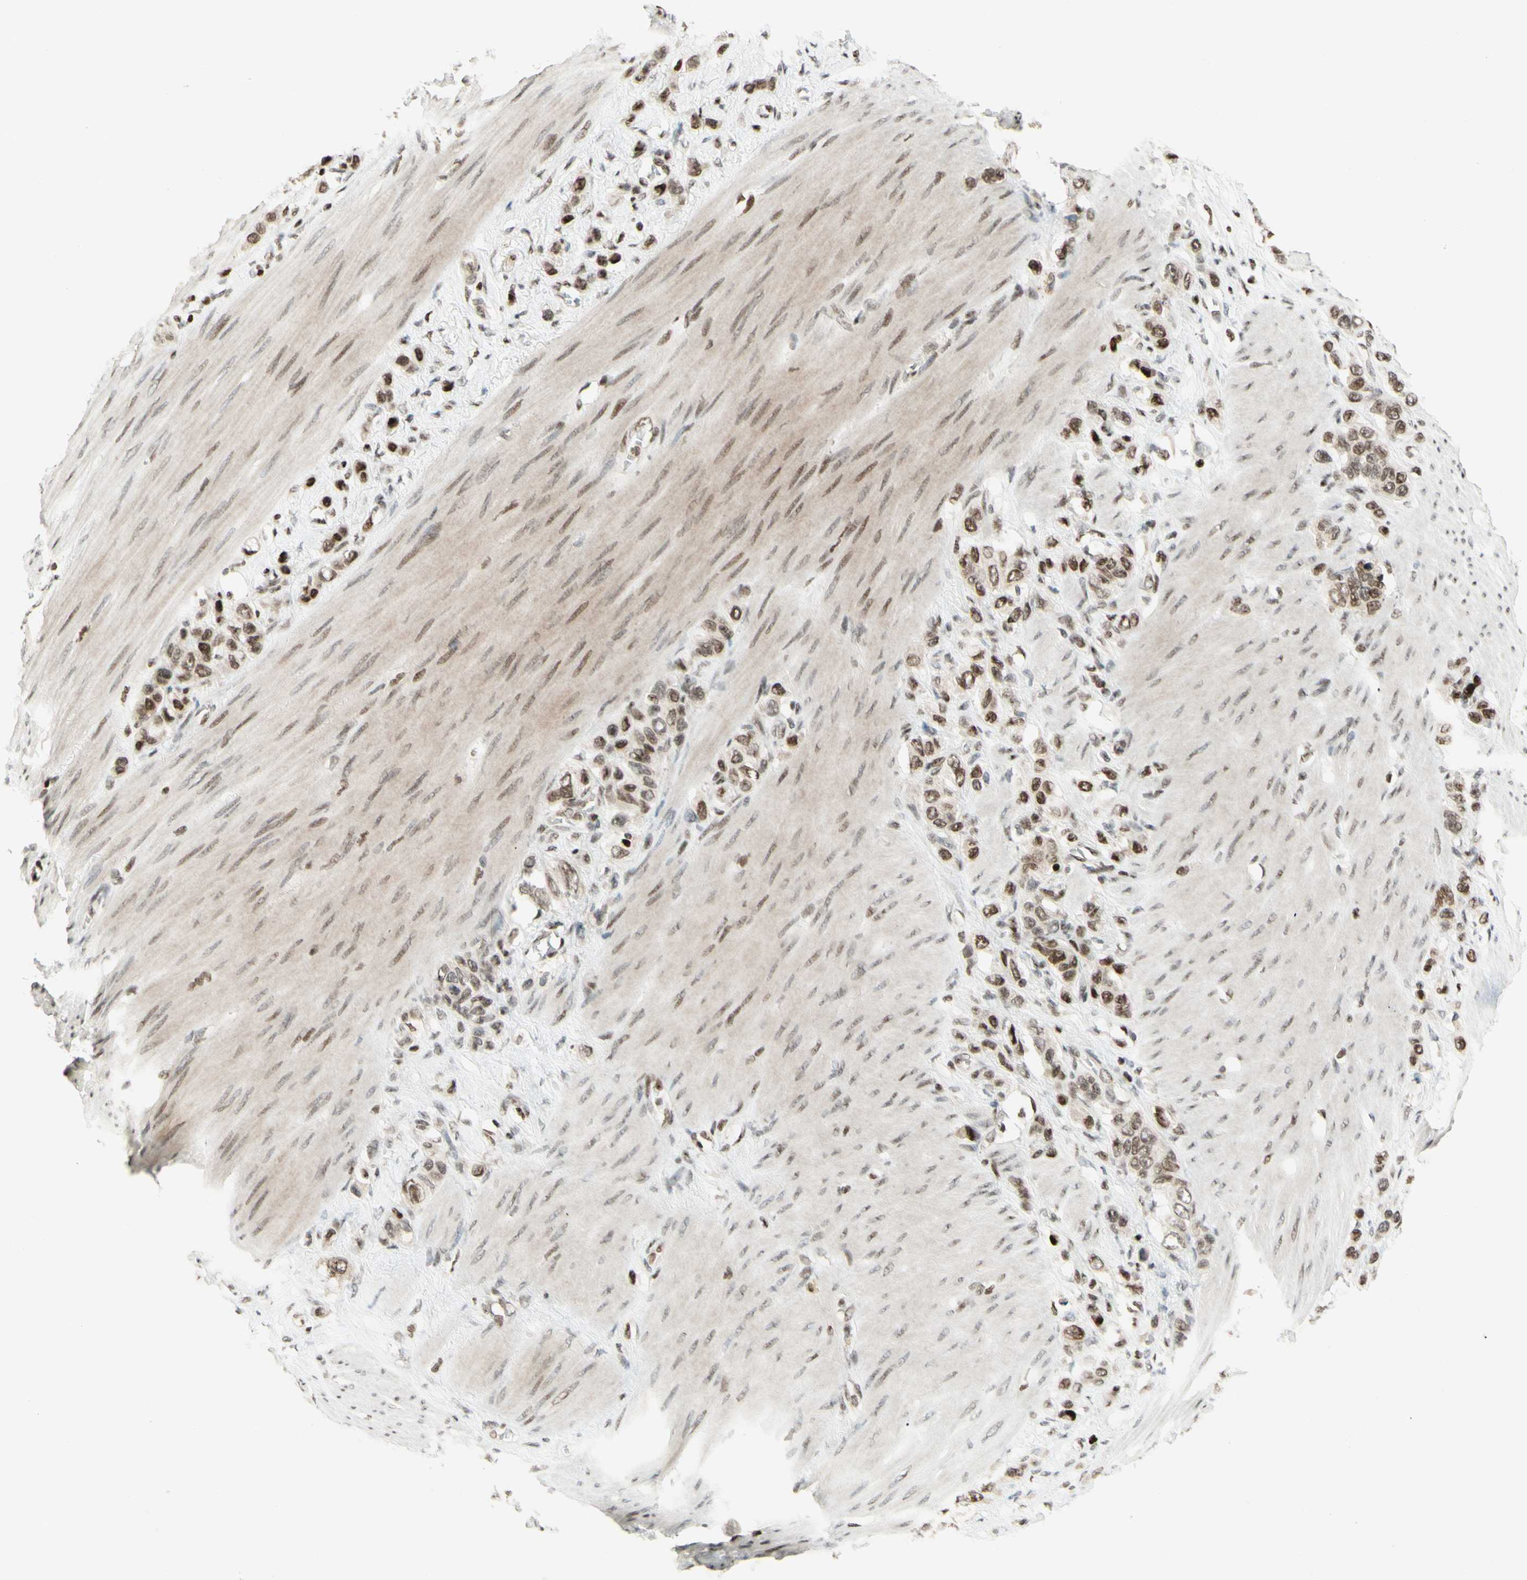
{"staining": {"intensity": "moderate", "quantity": ">75%", "location": "cytoplasmic/membranous,nuclear"}, "tissue": "stomach cancer", "cell_type": "Tumor cells", "image_type": "cancer", "snomed": [{"axis": "morphology", "description": "Adenocarcinoma, NOS"}, {"axis": "morphology", "description": "Adenocarcinoma, High grade"}, {"axis": "topography", "description": "Stomach, upper"}, {"axis": "topography", "description": "Stomach, lower"}], "caption": "Immunohistochemical staining of human stomach cancer exhibits medium levels of moderate cytoplasmic/membranous and nuclear positivity in about >75% of tumor cells.", "gene": "CDKL5", "patient": {"sex": "female", "age": 65}}